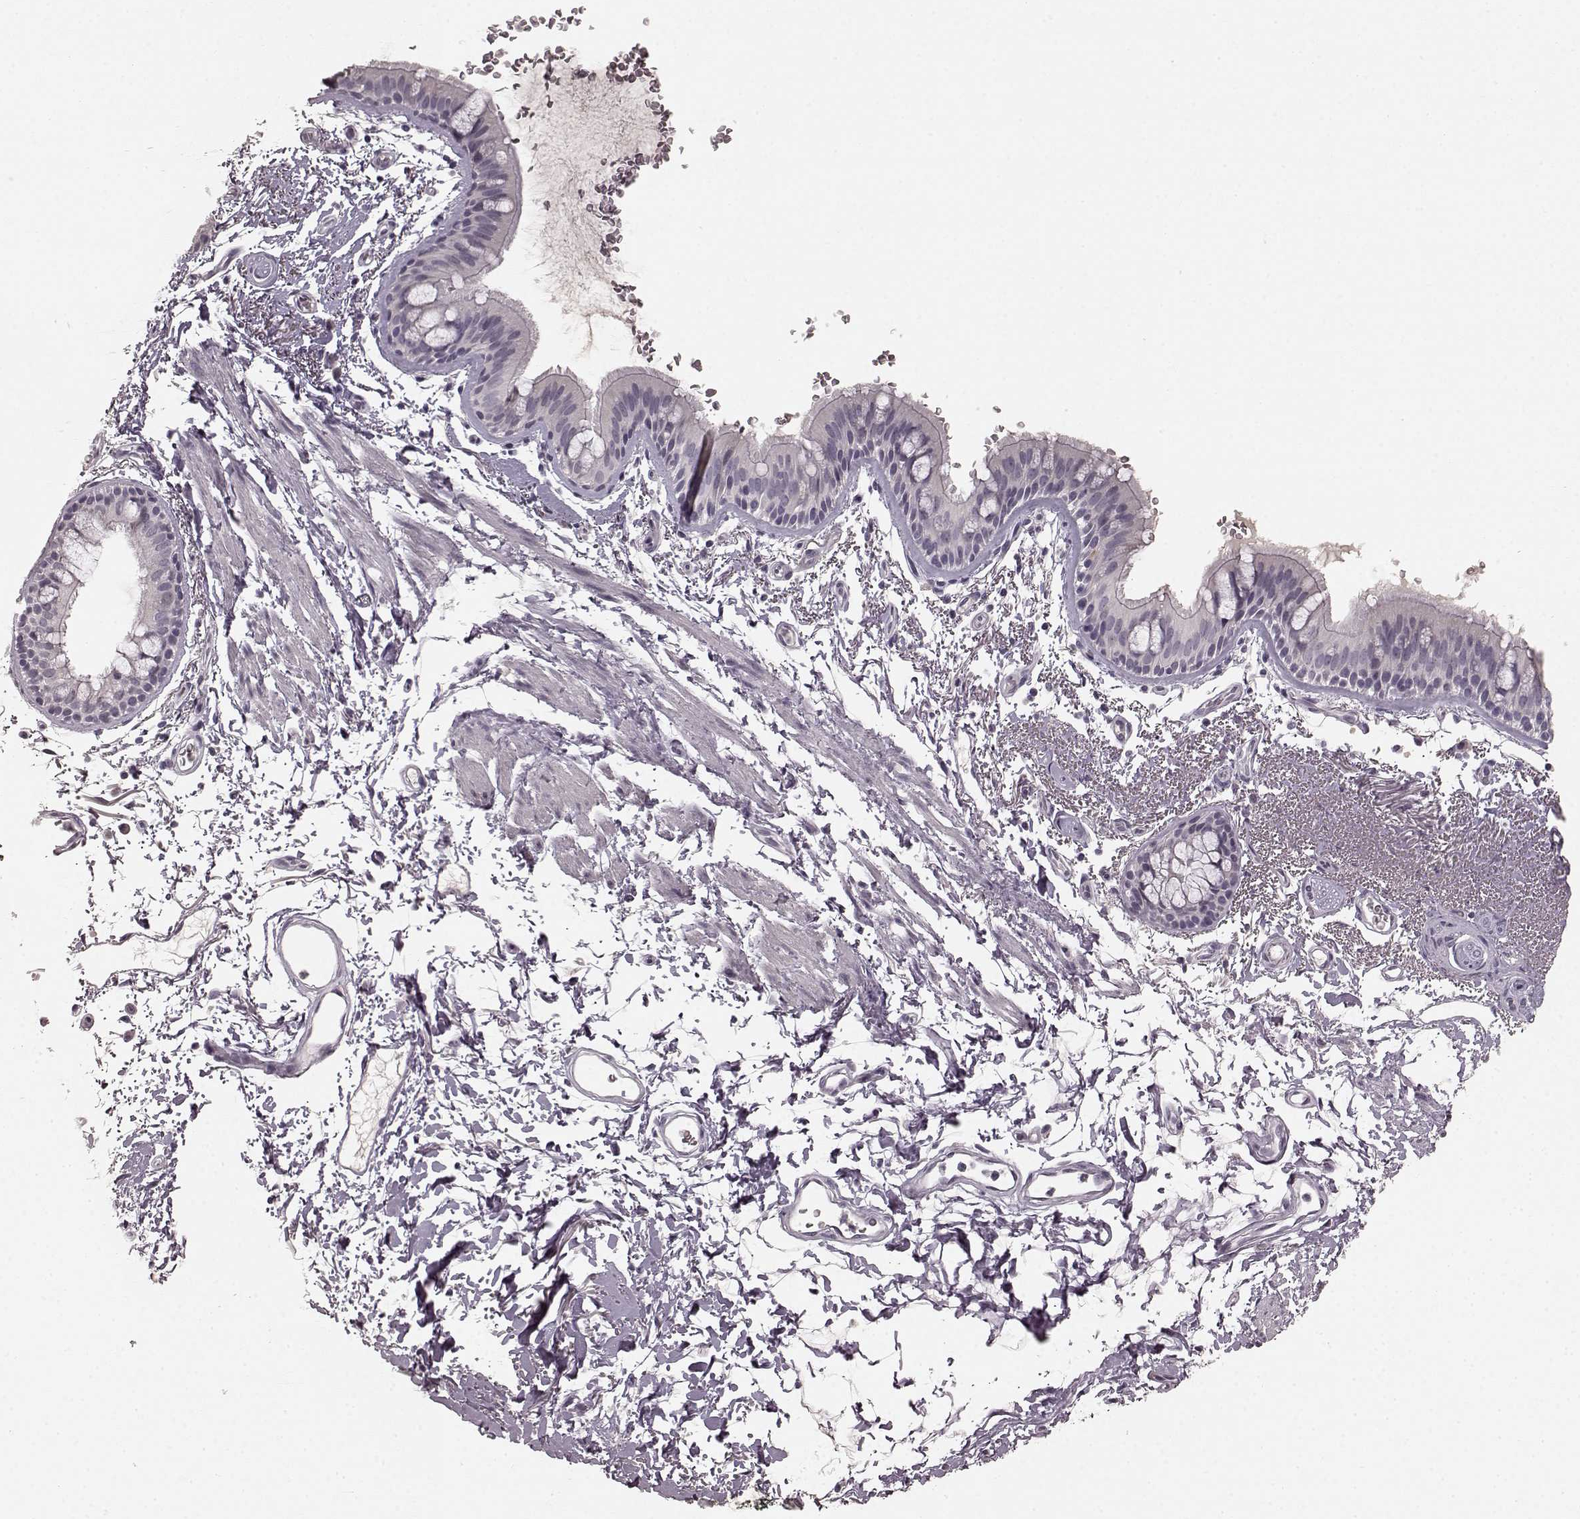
{"staining": {"intensity": "moderate", "quantity": "<25%", "location": "nuclear"}, "tissue": "bronchus", "cell_type": "Respiratory epithelial cells", "image_type": "normal", "snomed": [{"axis": "morphology", "description": "Normal tissue, NOS"}, {"axis": "topography", "description": "Lymph node"}, {"axis": "topography", "description": "Bronchus"}], "caption": "Immunohistochemical staining of normal bronchus displays low levels of moderate nuclear staining in about <25% of respiratory epithelial cells.", "gene": "CCNA2", "patient": {"sex": "female", "age": 70}}